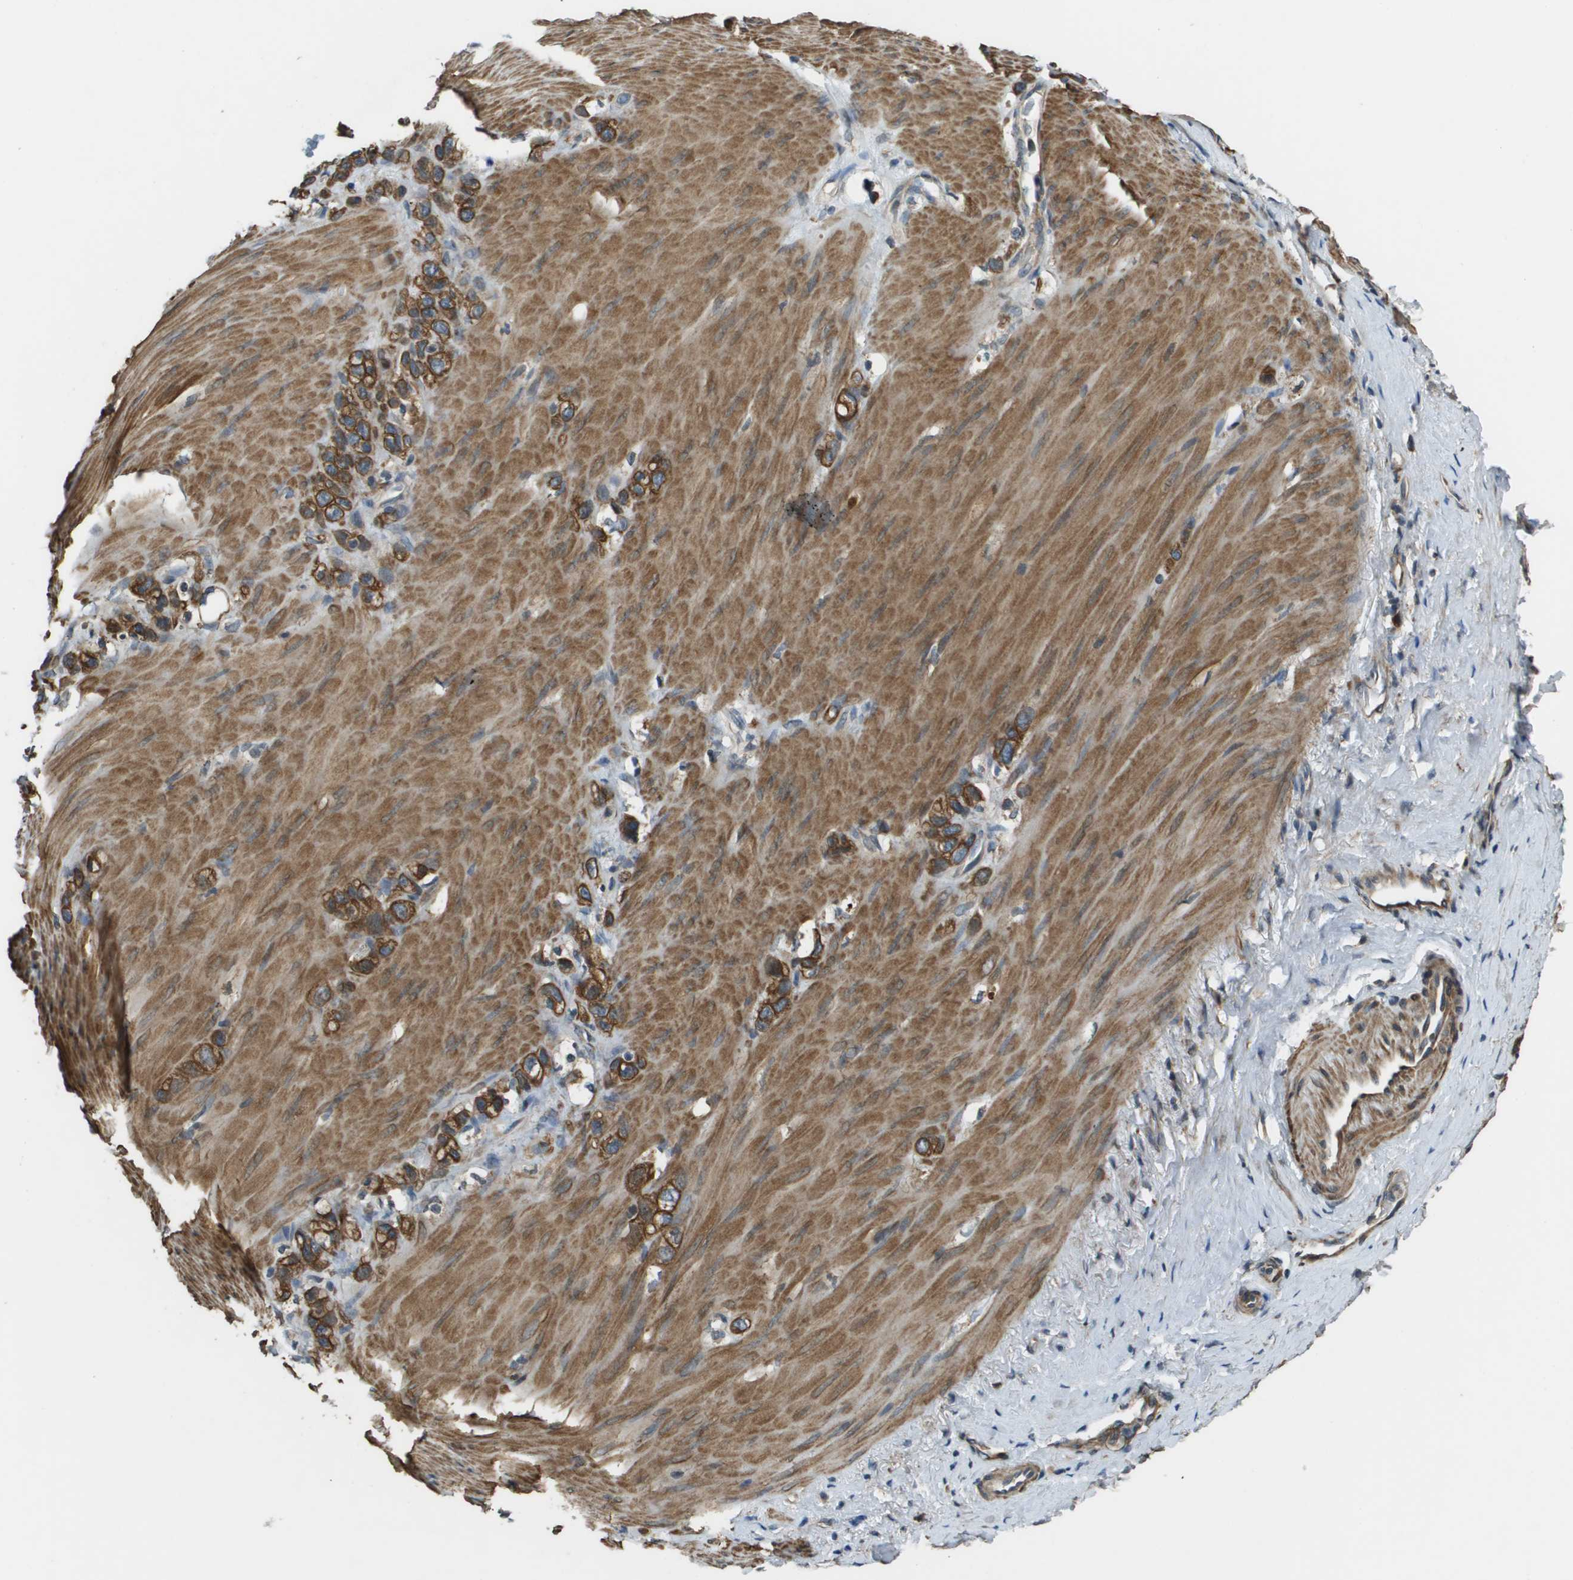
{"staining": {"intensity": "moderate", "quantity": ">75%", "location": "cytoplasmic/membranous"}, "tissue": "stomach cancer", "cell_type": "Tumor cells", "image_type": "cancer", "snomed": [{"axis": "morphology", "description": "Normal tissue, NOS"}, {"axis": "morphology", "description": "Adenocarcinoma, NOS"}, {"axis": "morphology", "description": "Adenocarcinoma, High grade"}, {"axis": "topography", "description": "Stomach, upper"}, {"axis": "topography", "description": "Stomach"}], "caption": "A photomicrograph showing moderate cytoplasmic/membranous expression in approximately >75% of tumor cells in stomach adenocarcinoma, as visualized by brown immunohistochemical staining.", "gene": "CDKN2C", "patient": {"sex": "female", "age": 65}}